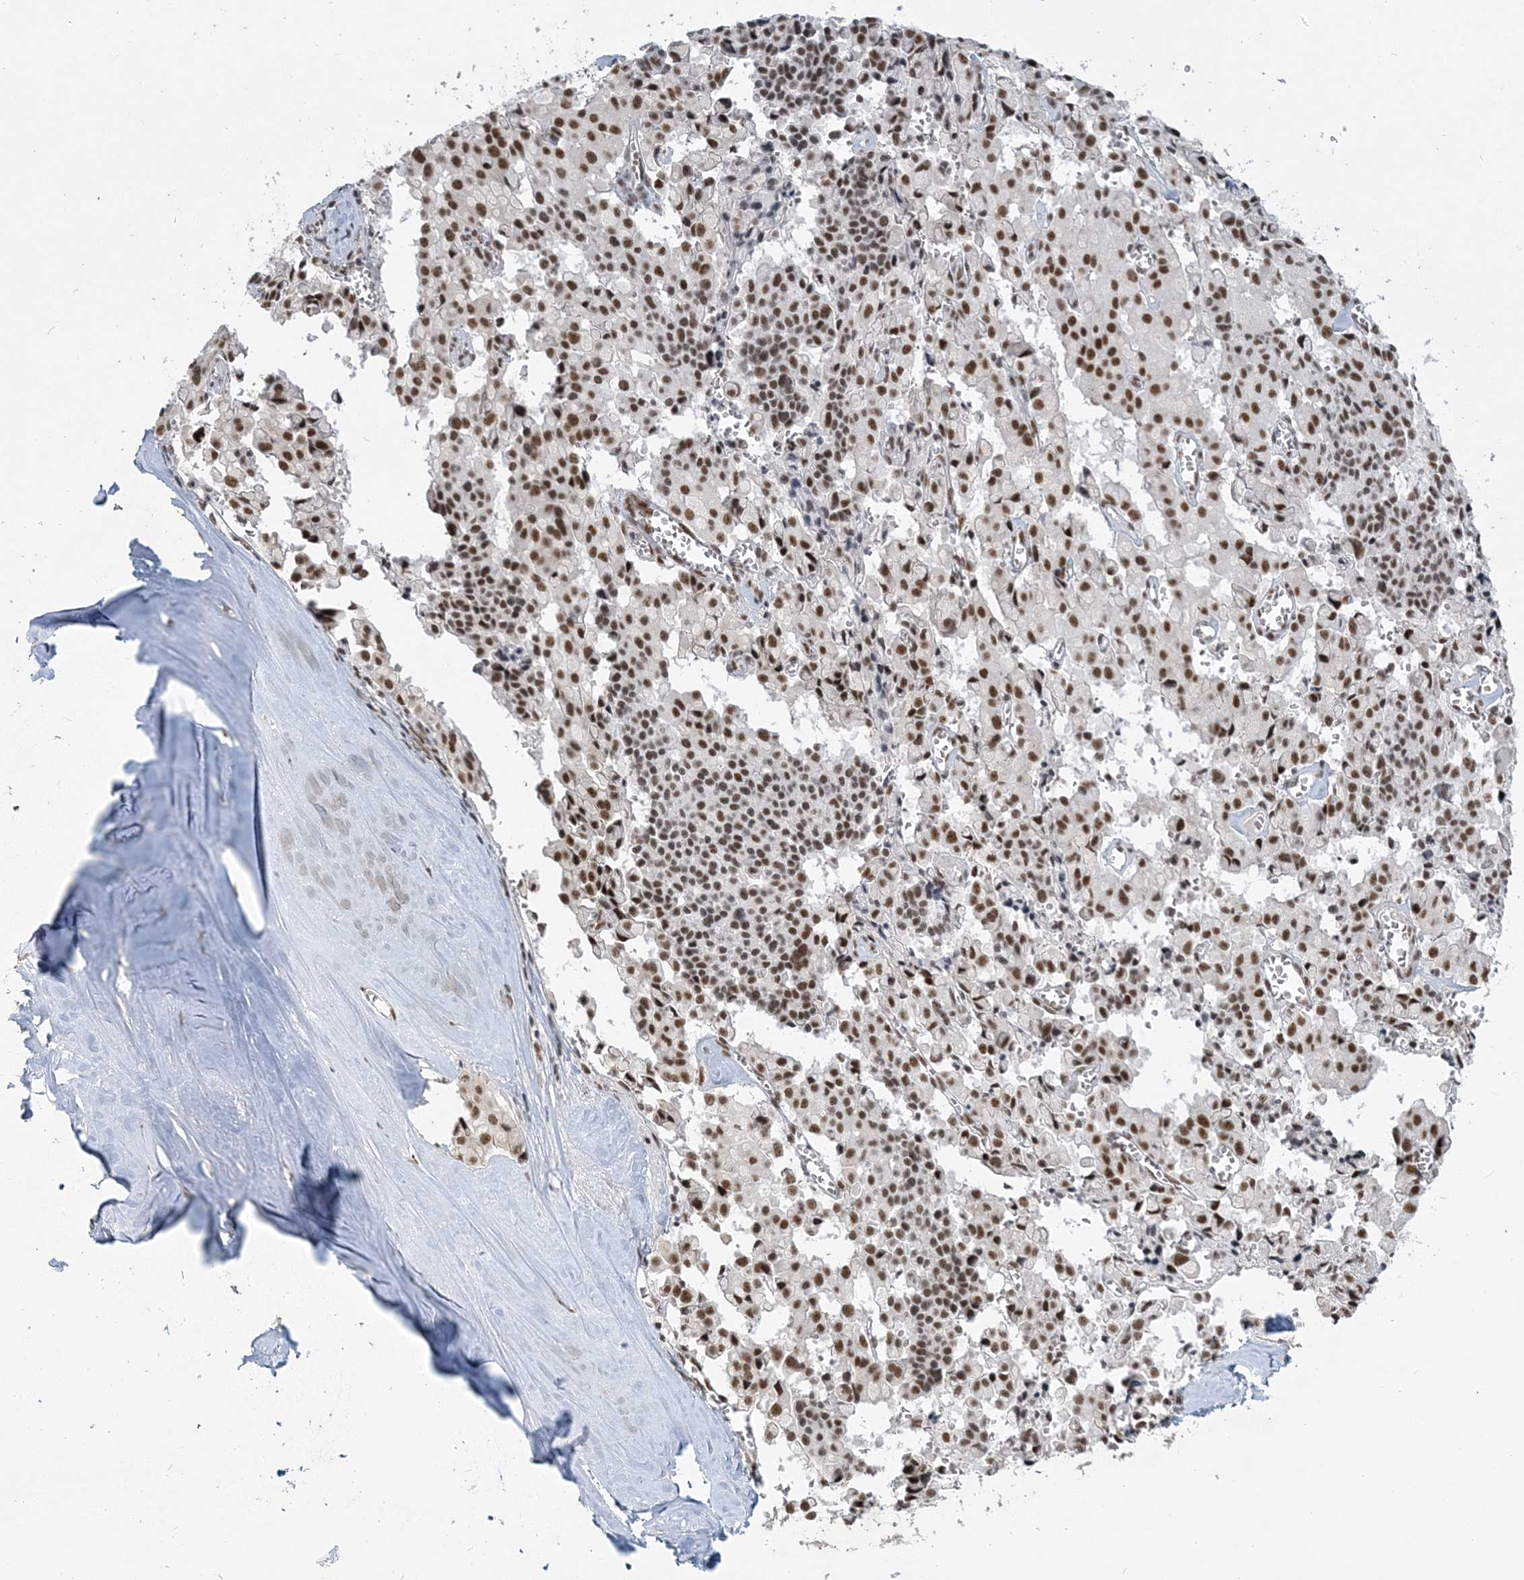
{"staining": {"intensity": "strong", "quantity": ">75%", "location": "nuclear"}, "tissue": "pancreatic cancer", "cell_type": "Tumor cells", "image_type": "cancer", "snomed": [{"axis": "morphology", "description": "Adenocarcinoma, NOS"}, {"axis": "topography", "description": "Pancreas"}], "caption": "Protein expression analysis of human pancreatic cancer reveals strong nuclear expression in approximately >75% of tumor cells. Using DAB (3,3'-diaminobenzidine) (brown) and hematoxylin (blue) stains, captured at high magnification using brightfield microscopy.", "gene": "PLRG1", "patient": {"sex": "male", "age": 65}}